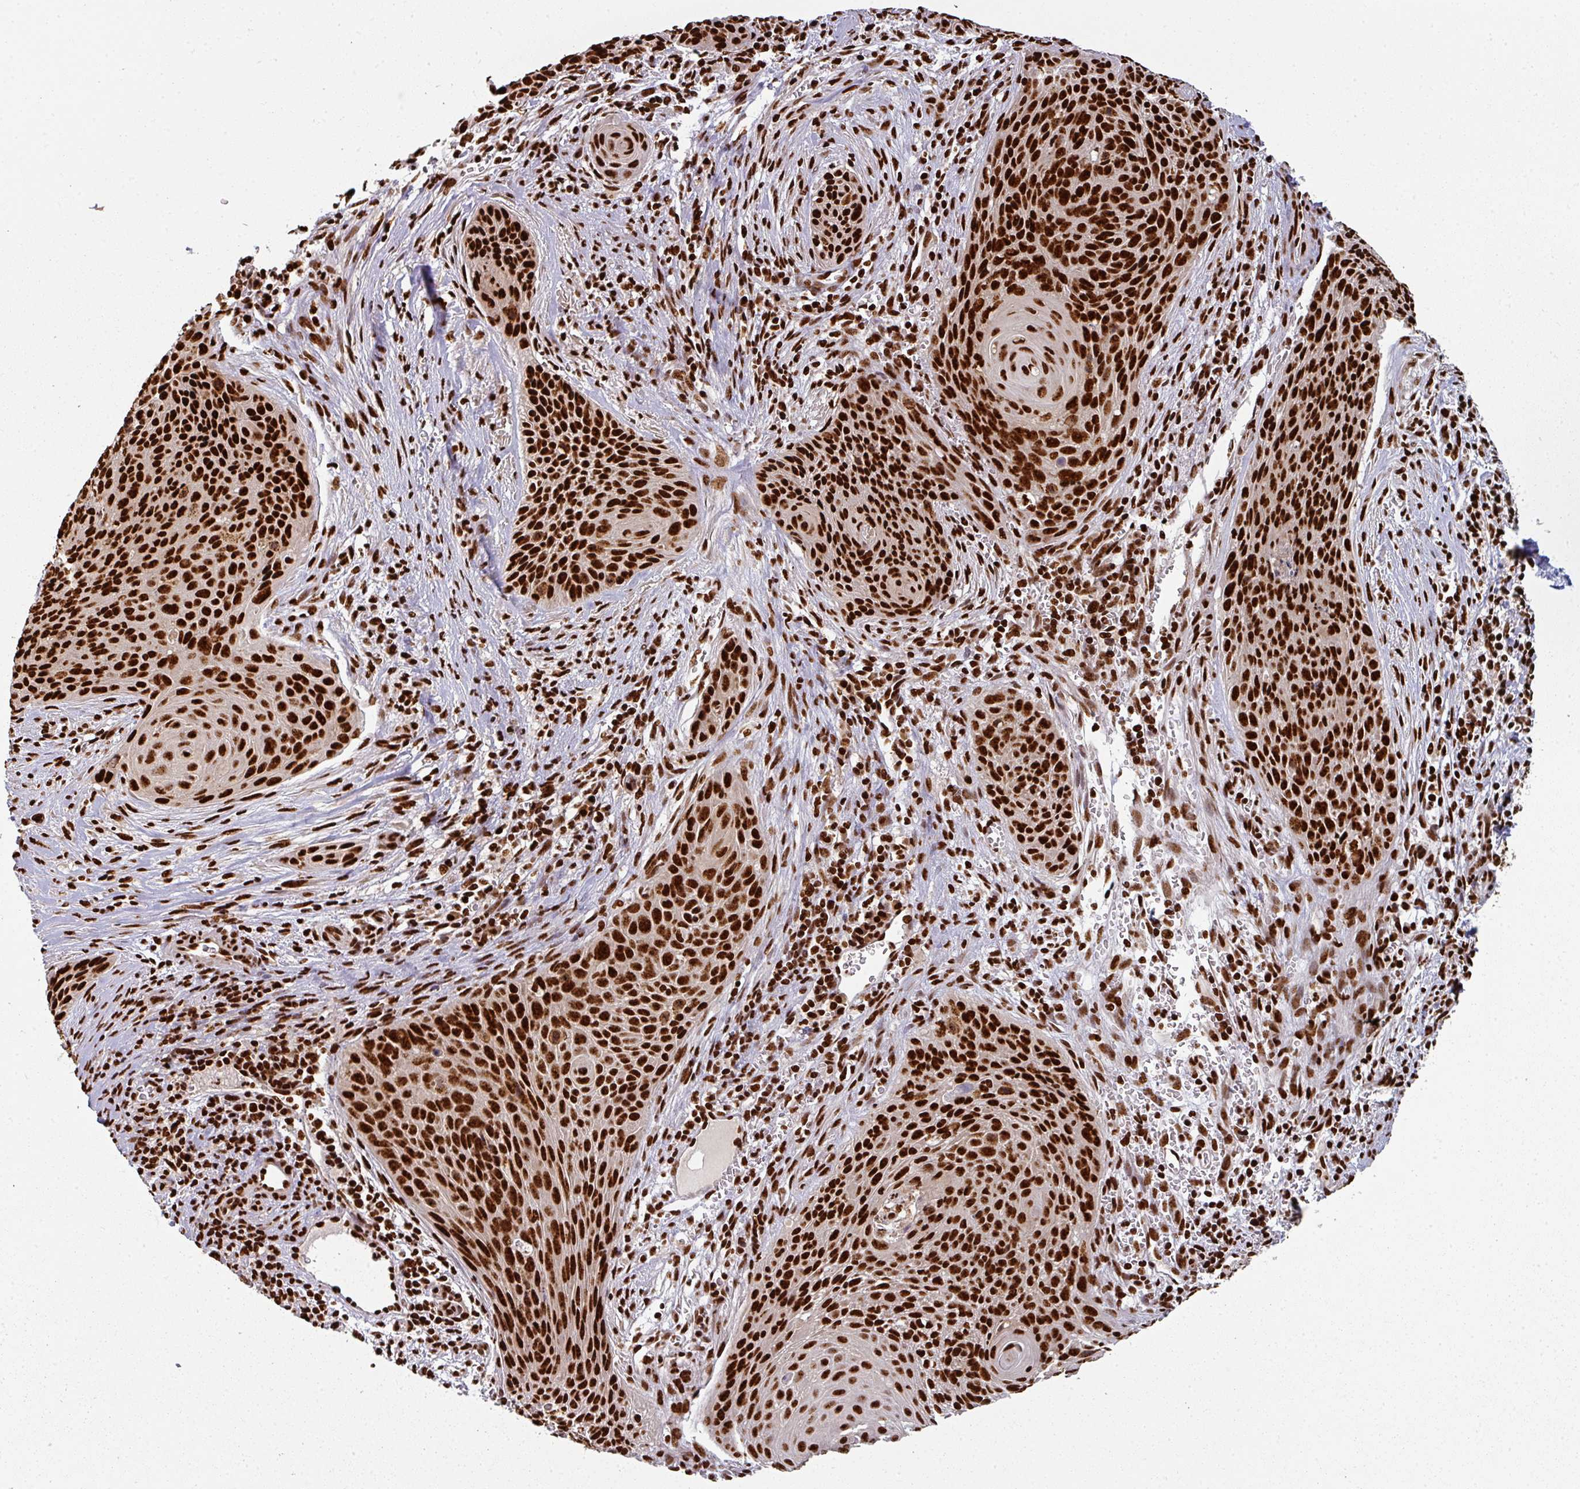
{"staining": {"intensity": "strong", "quantity": ">75%", "location": "nuclear"}, "tissue": "cervical cancer", "cell_type": "Tumor cells", "image_type": "cancer", "snomed": [{"axis": "morphology", "description": "Squamous cell carcinoma, NOS"}, {"axis": "topography", "description": "Cervix"}], "caption": "Protein expression by IHC demonstrates strong nuclear staining in approximately >75% of tumor cells in cervical cancer (squamous cell carcinoma).", "gene": "SIK3", "patient": {"sex": "female", "age": 55}}